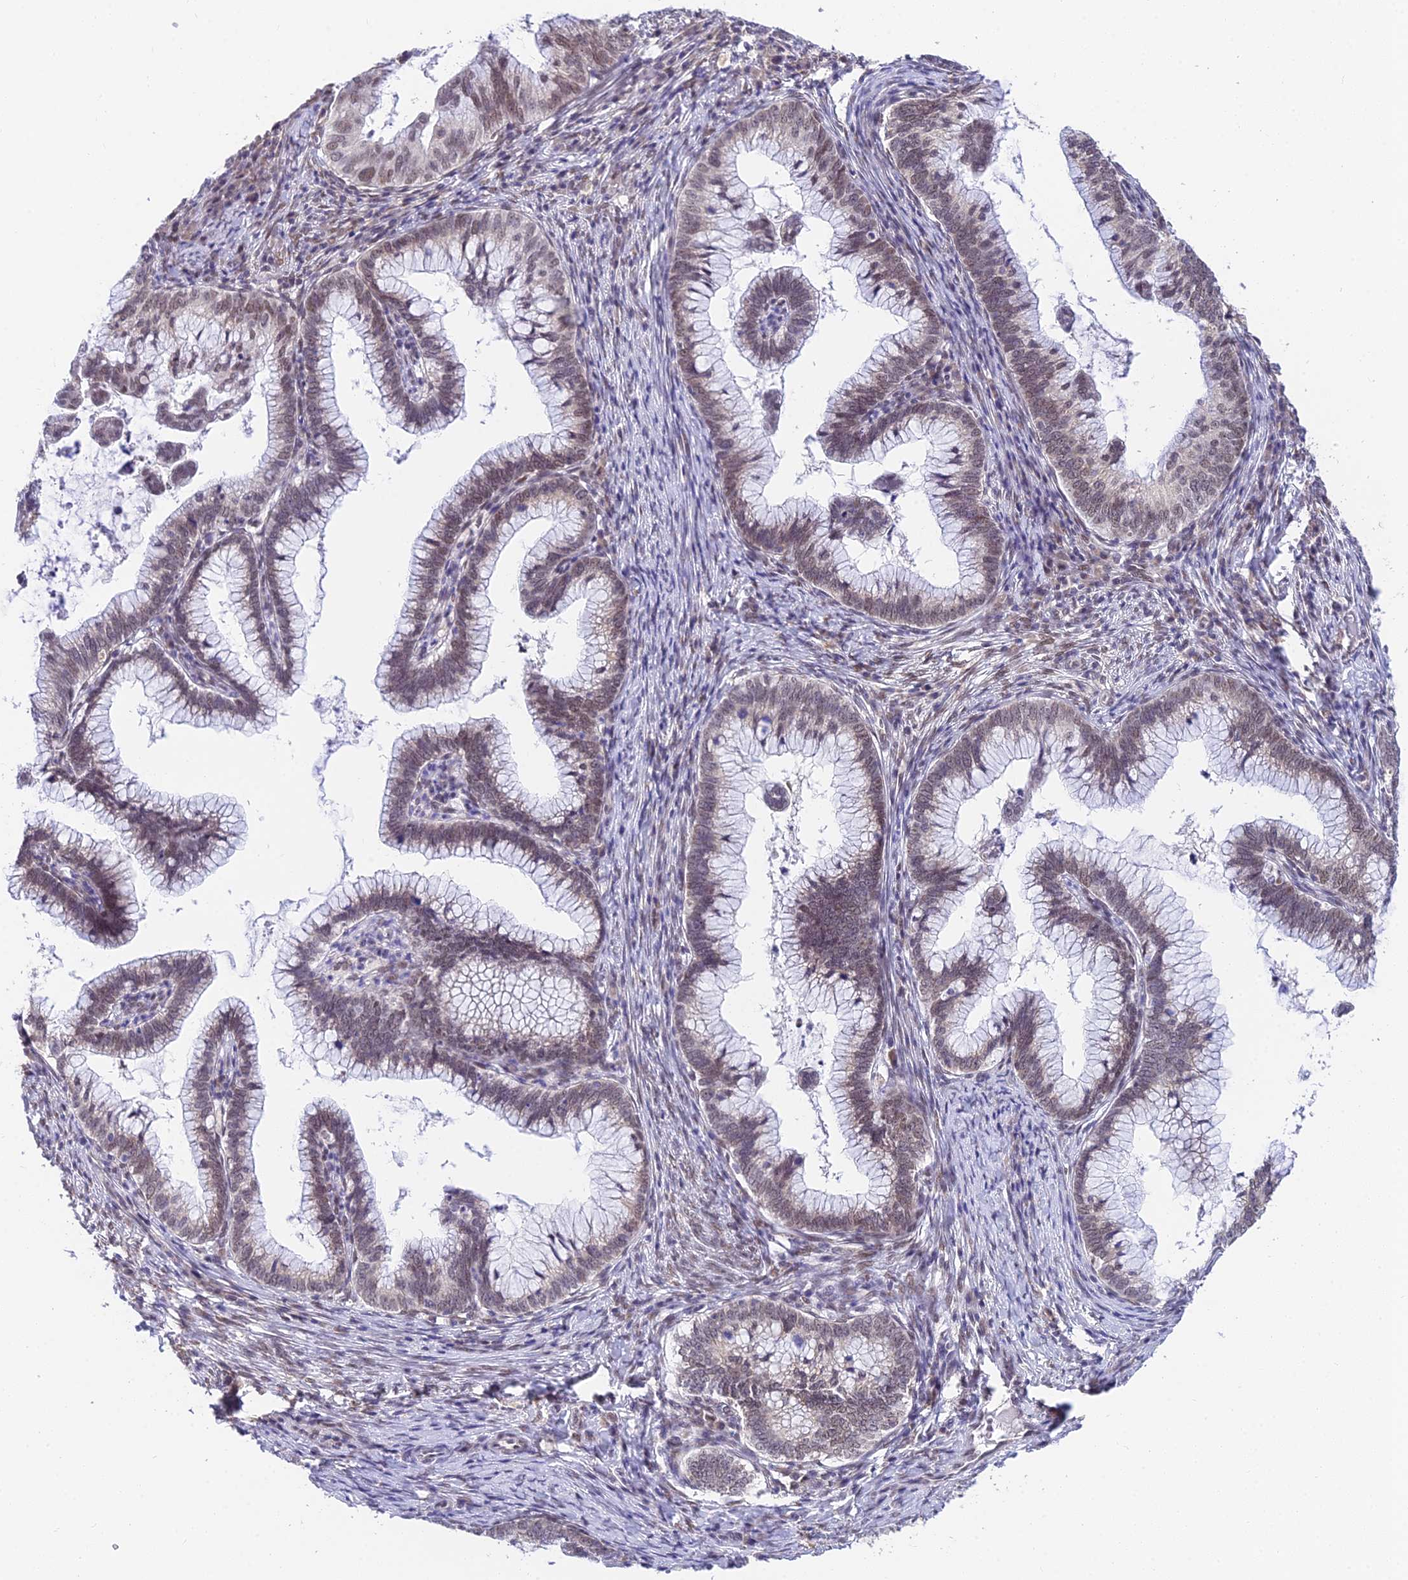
{"staining": {"intensity": "weak", "quantity": ">75%", "location": "nuclear"}, "tissue": "cervical cancer", "cell_type": "Tumor cells", "image_type": "cancer", "snomed": [{"axis": "morphology", "description": "Adenocarcinoma, NOS"}, {"axis": "topography", "description": "Cervix"}], "caption": "DAB (3,3'-diaminobenzidine) immunohistochemical staining of adenocarcinoma (cervical) demonstrates weak nuclear protein positivity in approximately >75% of tumor cells.", "gene": "C2orf49", "patient": {"sex": "female", "age": 36}}